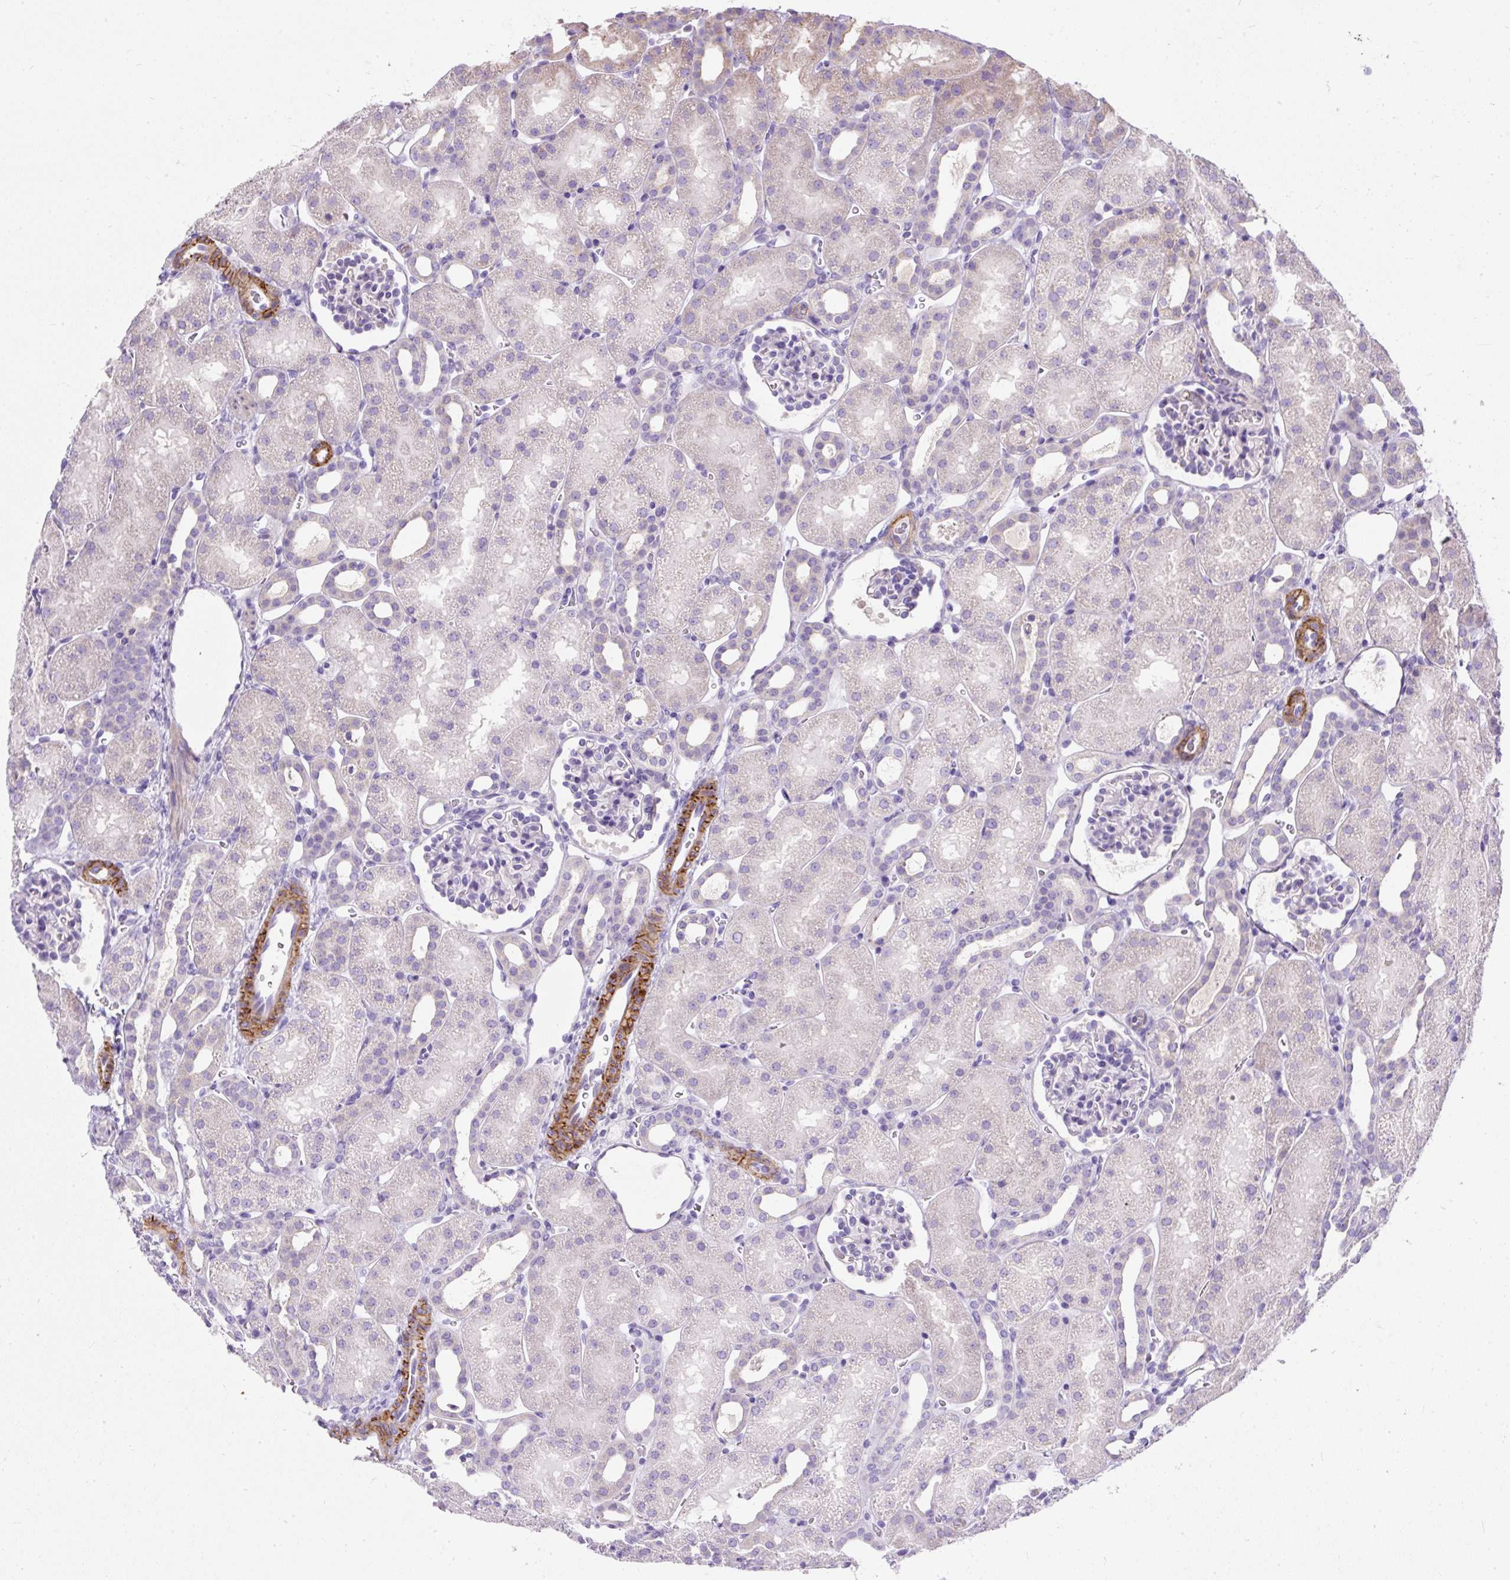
{"staining": {"intensity": "negative", "quantity": "none", "location": "none"}, "tissue": "kidney", "cell_type": "Cells in glomeruli", "image_type": "normal", "snomed": [{"axis": "morphology", "description": "Normal tissue, NOS"}, {"axis": "topography", "description": "Kidney"}], "caption": "Immunohistochemistry of unremarkable kidney reveals no expression in cells in glomeruli.", "gene": "SUSD5", "patient": {"sex": "male", "age": 2}}